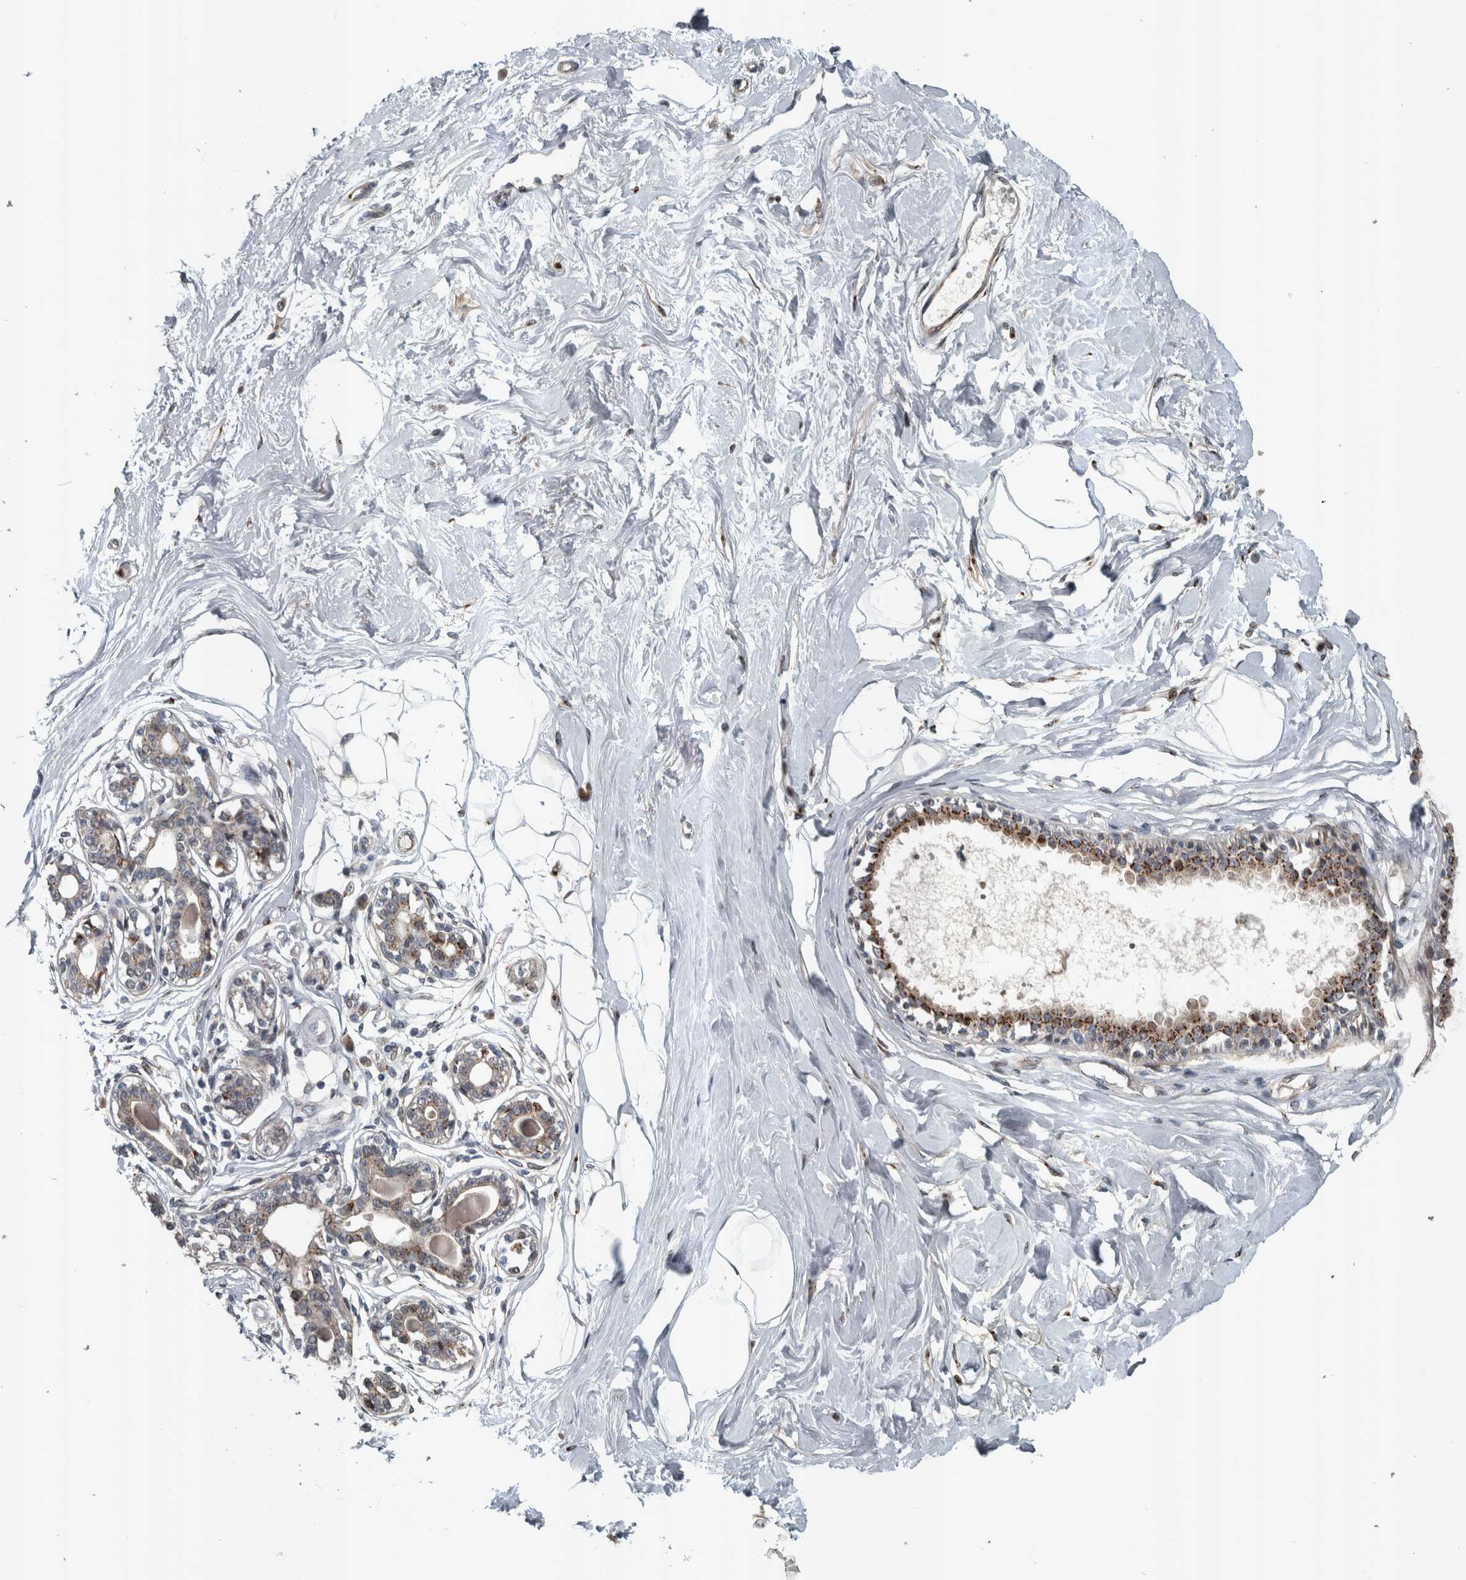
{"staining": {"intensity": "negative", "quantity": "none", "location": "none"}, "tissue": "breast", "cell_type": "Adipocytes", "image_type": "normal", "snomed": [{"axis": "morphology", "description": "Normal tissue, NOS"}, {"axis": "topography", "description": "Breast"}], "caption": "High magnification brightfield microscopy of normal breast stained with DAB (brown) and counterstained with hematoxylin (blue): adipocytes show no significant staining. The staining is performed using DAB brown chromogen with nuclei counter-stained in using hematoxylin.", "gene": "ZNF345", "patient": {"sex": "female", "age": 45}}